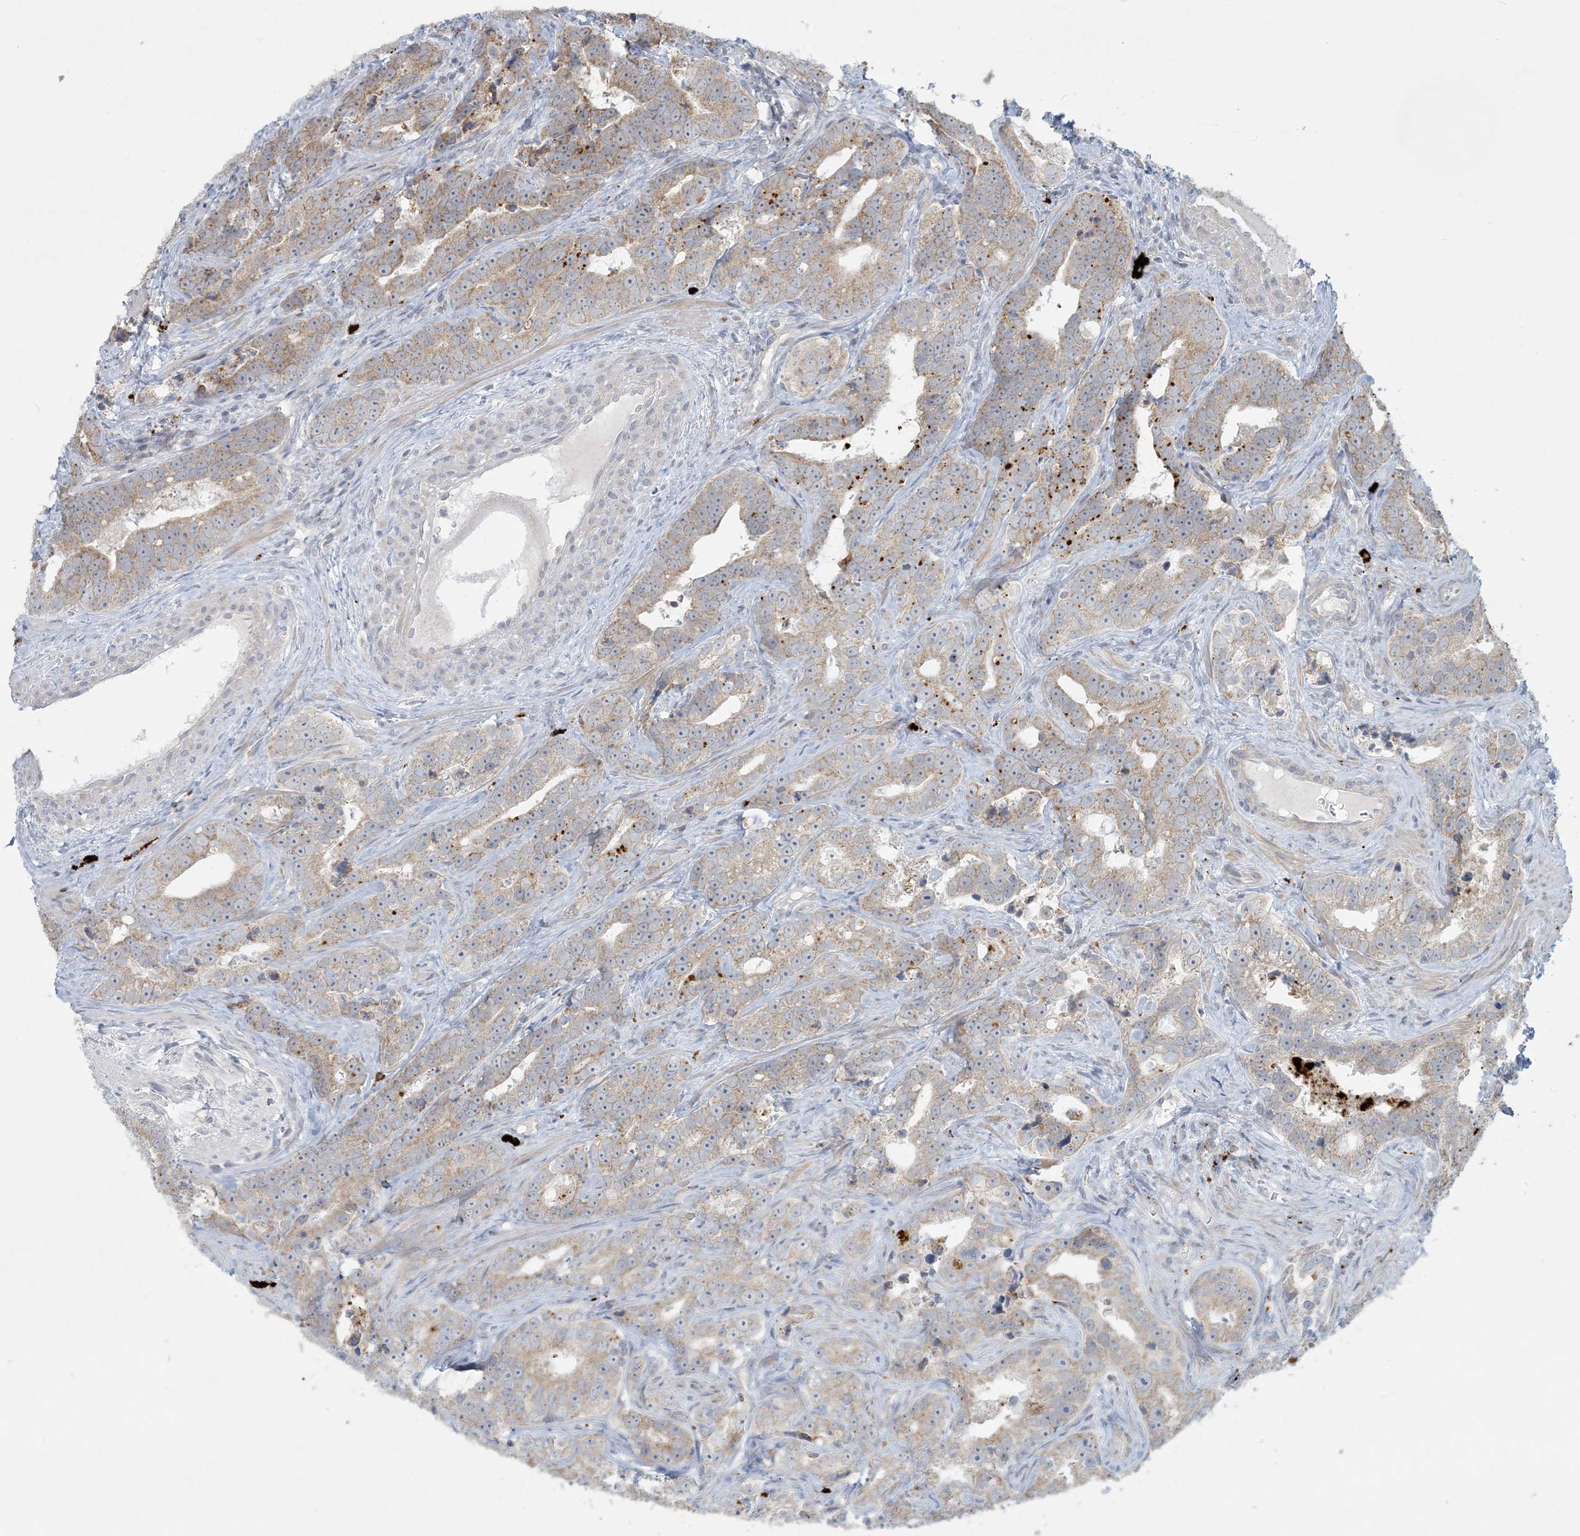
{"staining": {"intensity": "moderate", "quantity": "<25%", "location": "cytoplasmic/membranous"}, "tissue": "prostate cancer", "cell_type": "Tumor cells", "image_type": "cancer", "snomed": [{"axis": "morphology", "description": "Adenocarcinoma, High grade"}, {"axis": "topography", "description": "Prostate"}], "caption": "An immunohistochemistry (IHC) image of tumor tissue is shown. Protein staining in brown highlights moderate cytoplasmic/membranous positivity in adenocarcinoma (high-grade) (prostate) within tumor cells. (DAB IHC, brown staining for protein, blue staining for nuclei).", "gene": "MCAT", "patient": {"sex": "male", "age": 62}}